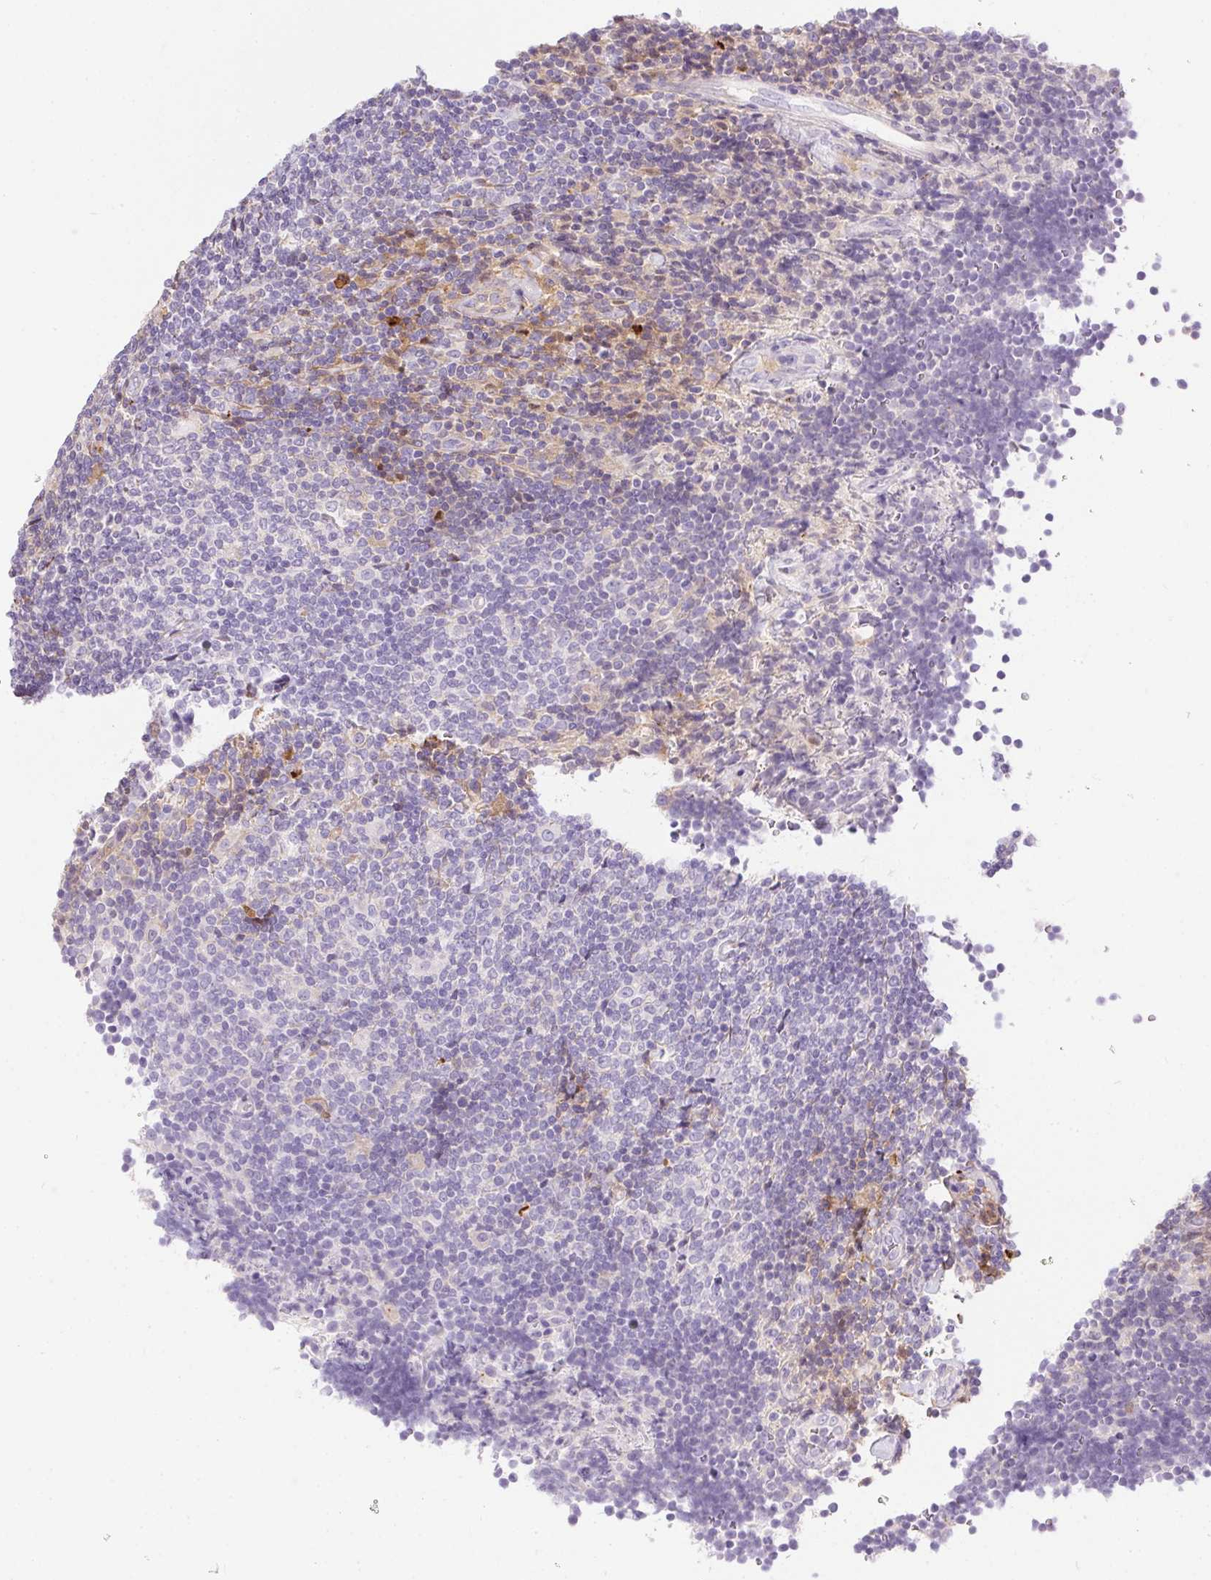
{"staining": {"intensity": "negative", "quantity": "none", "location": "none"}, "tissue": "lymphoma", "cell_type": "Tumor cells", "image_type": "cancer", "snomed": [{"axis": "morphology", "description": "Malignant lymphoma, non-Hodgkin's type, Low grade"}, {"axis": "topography", "description": "Lymph node"}], "caption": "A histopathology image of human low-grade malignant lymphoma, non-Hodgkin's type is negative for staining in tumor cells.", "gene": "ORM1", "patient": {"sex": "male", "age": 52}}